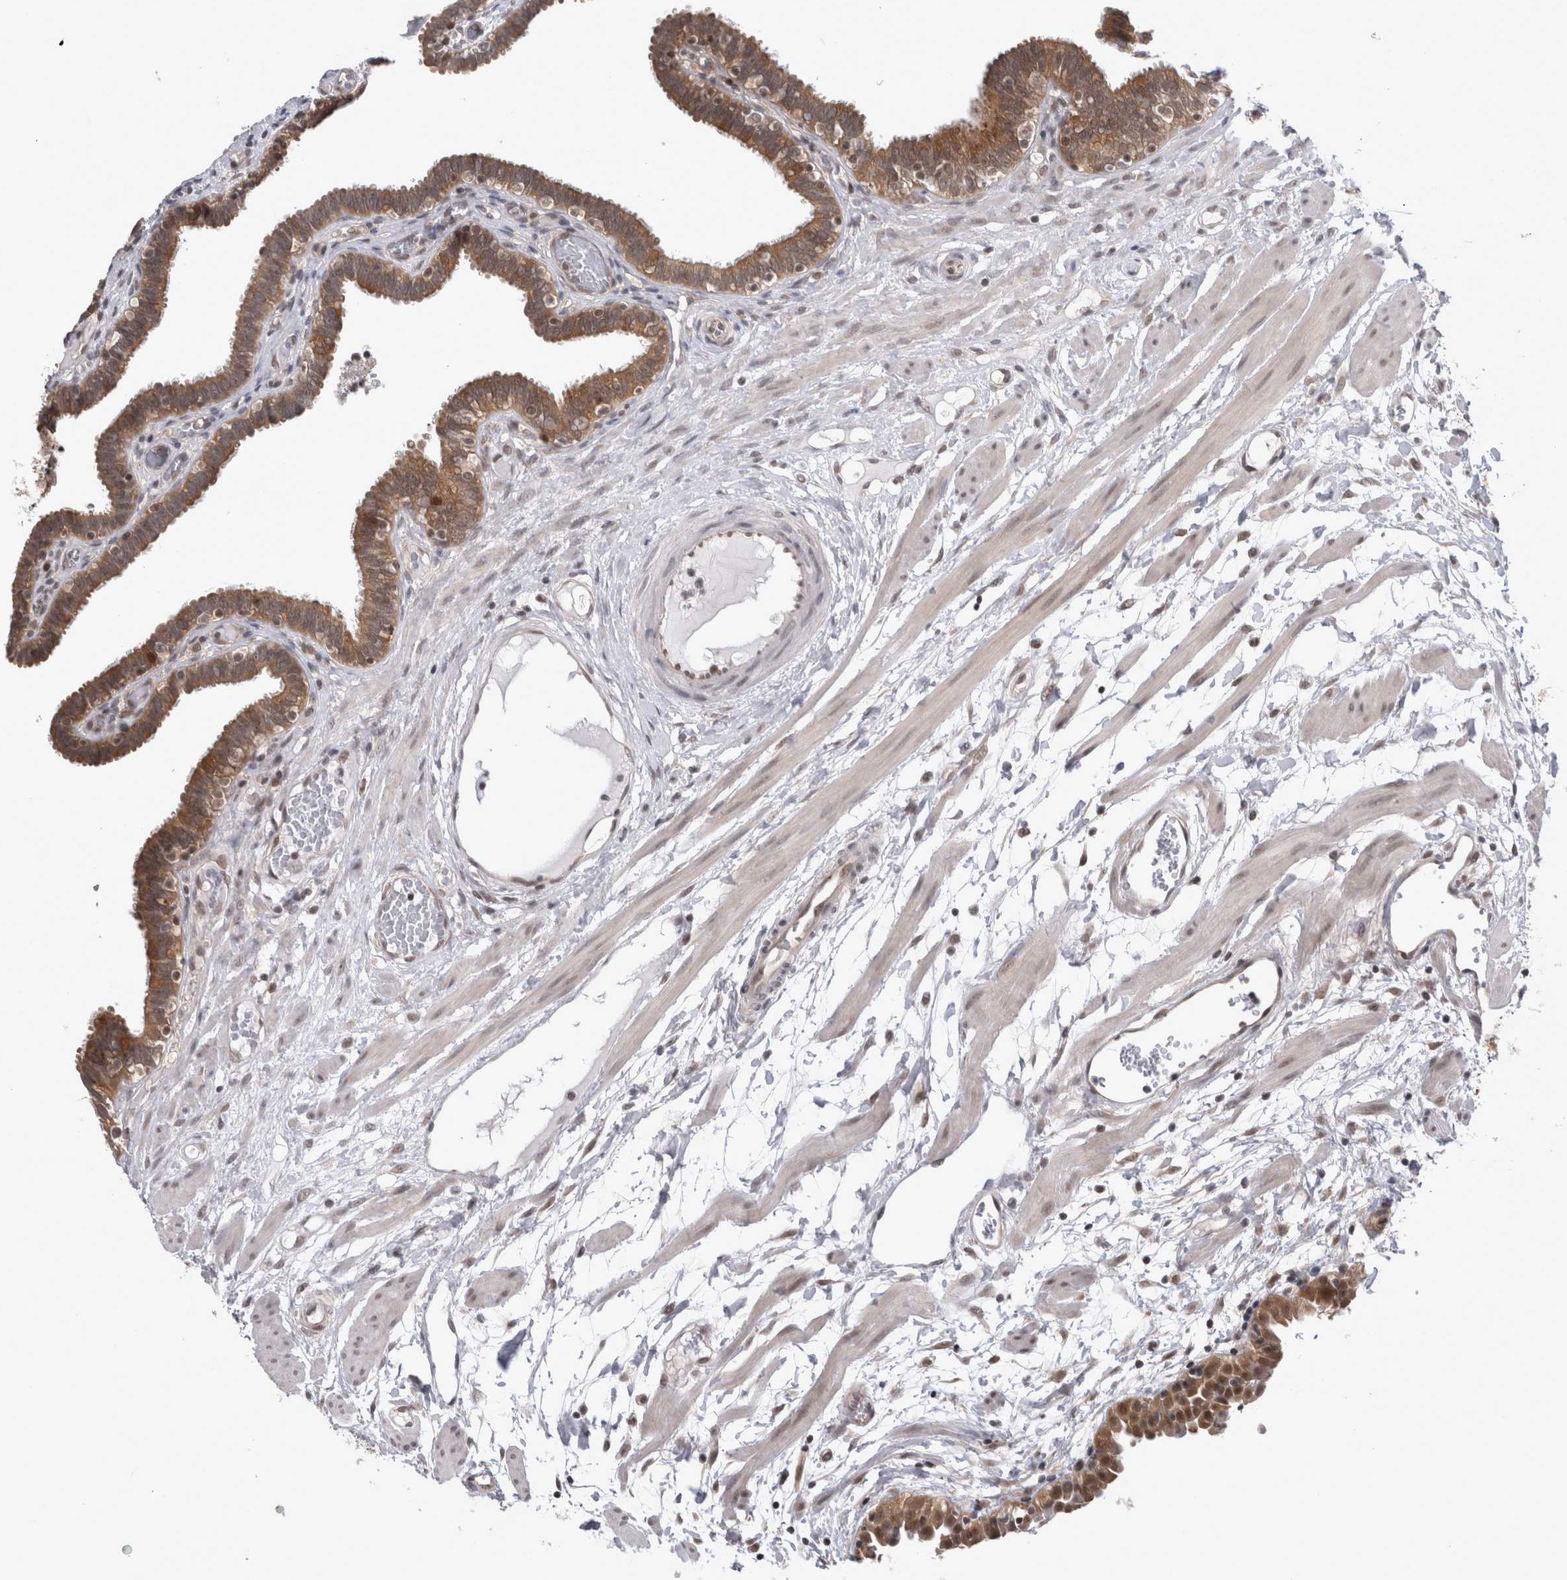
{"staining": {"intensity": "strong", "quantity": ">75%", "location": "cytoplasmic/membranous"}, "tissue": "fallopian tube", "cell_type": "Glandular cells", "image_type": "normal", "snomed": [{"axis": "morphology", "description": "Normal tissue, NOS"}, {"axis": "topography", "description": "Fallopian tube"}, {"axis": "topography", "description": "Placenta"}], "caption": "Strong cytoplasmic/membranous staining is seen in about >75% of glandular cells in normal fallopian tube.", "gene": "PSMB2", "patient": {"sex": "female", "age": 32}}